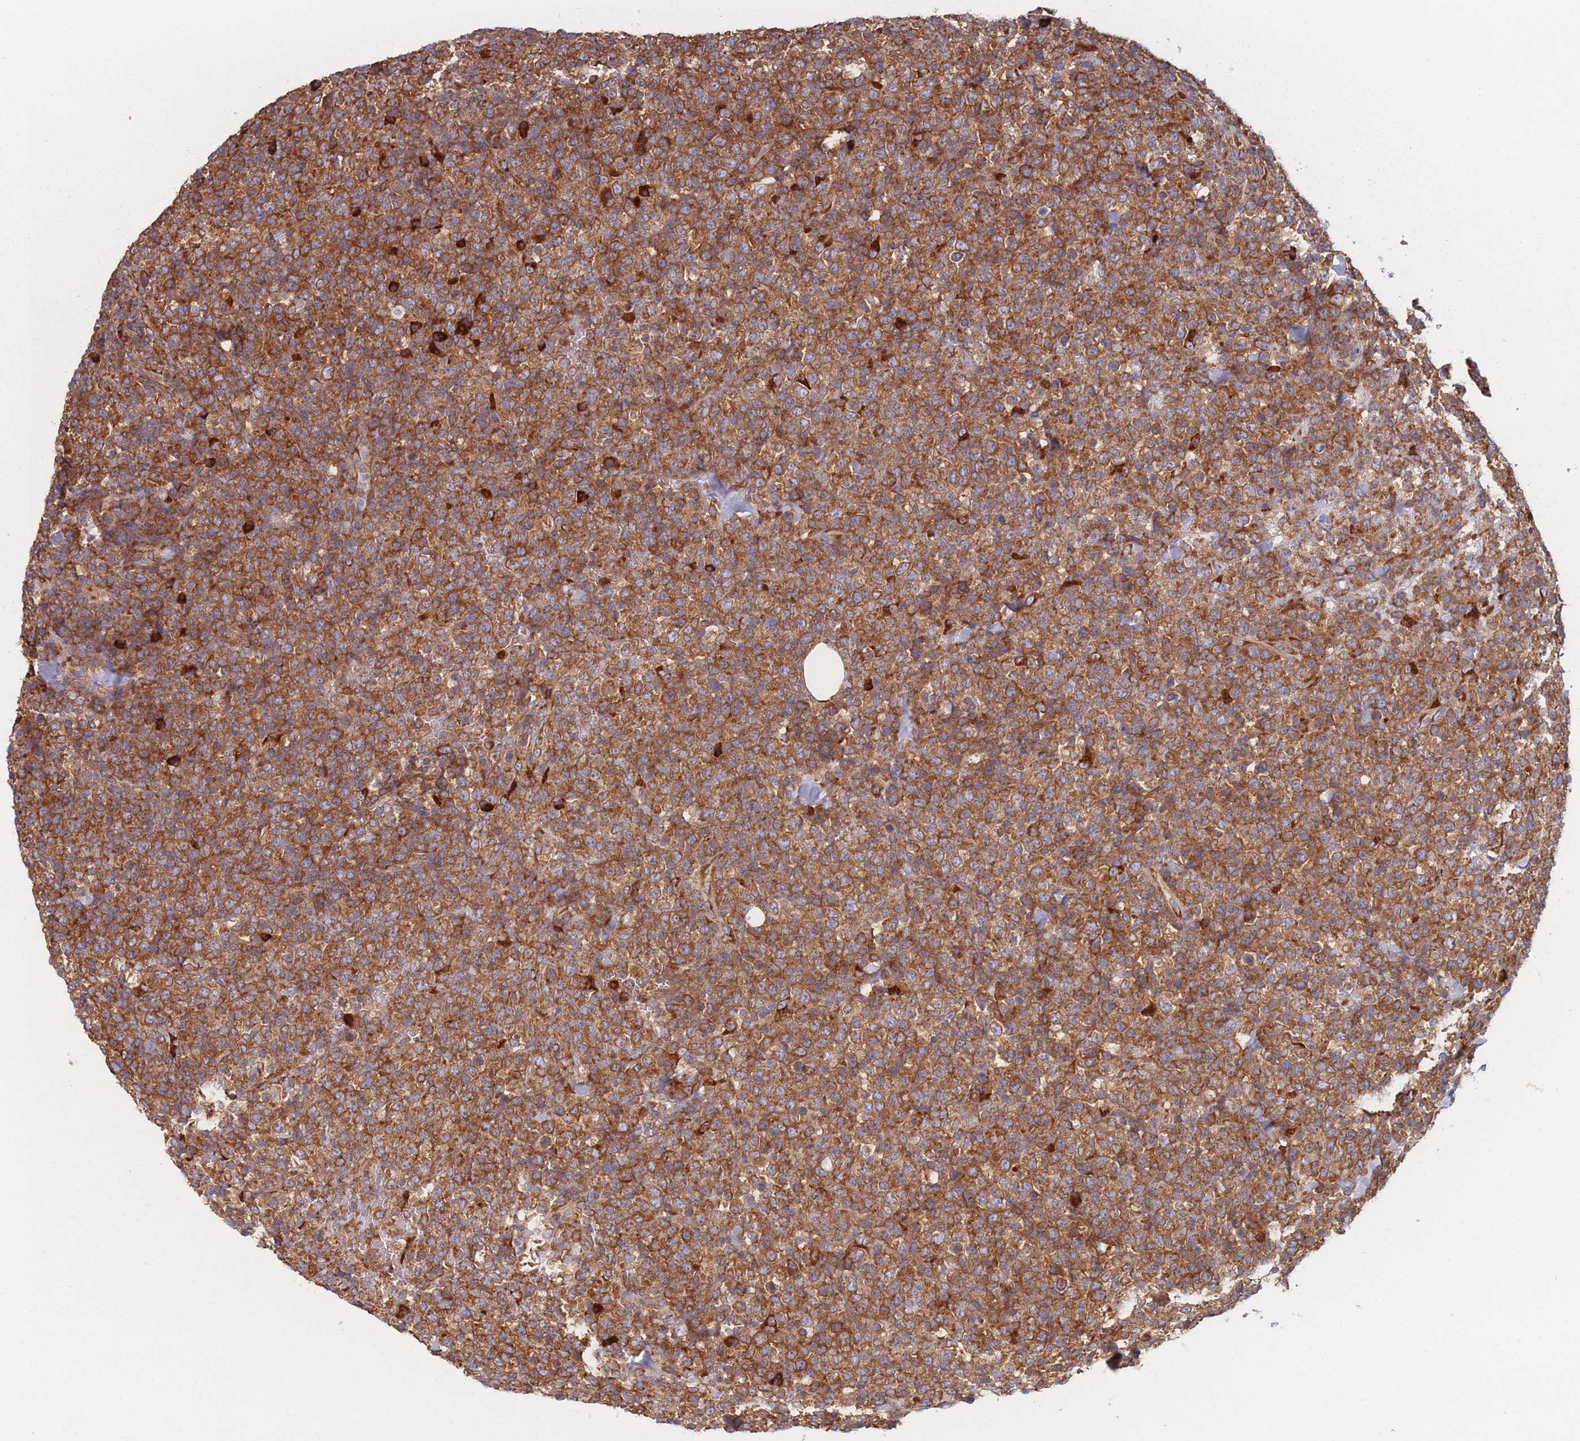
{"staining": {"intensity": "strong", "quantity": ">75%", "location": "cytoplasmic/membranous"}, "tissue": "lymphoma", "cell_type": "Tumor cells", "image_type": "cancer", "snomed": [{"axis": "morphology", "description": "Malignant lymphoma, non-Hodgkin's type, High grade"}, {"axis": "topography", "description": "Colon"}], "caption": "Brown immunohistochemical staining in lymphoma shows strong cytoplasmic/membranous expression in about >75% of tumor cells. (IHC, brightfield microscopy, high magnification).", "gene": "EEF1B2", "patient": {"sex": "female", "age": 53}}